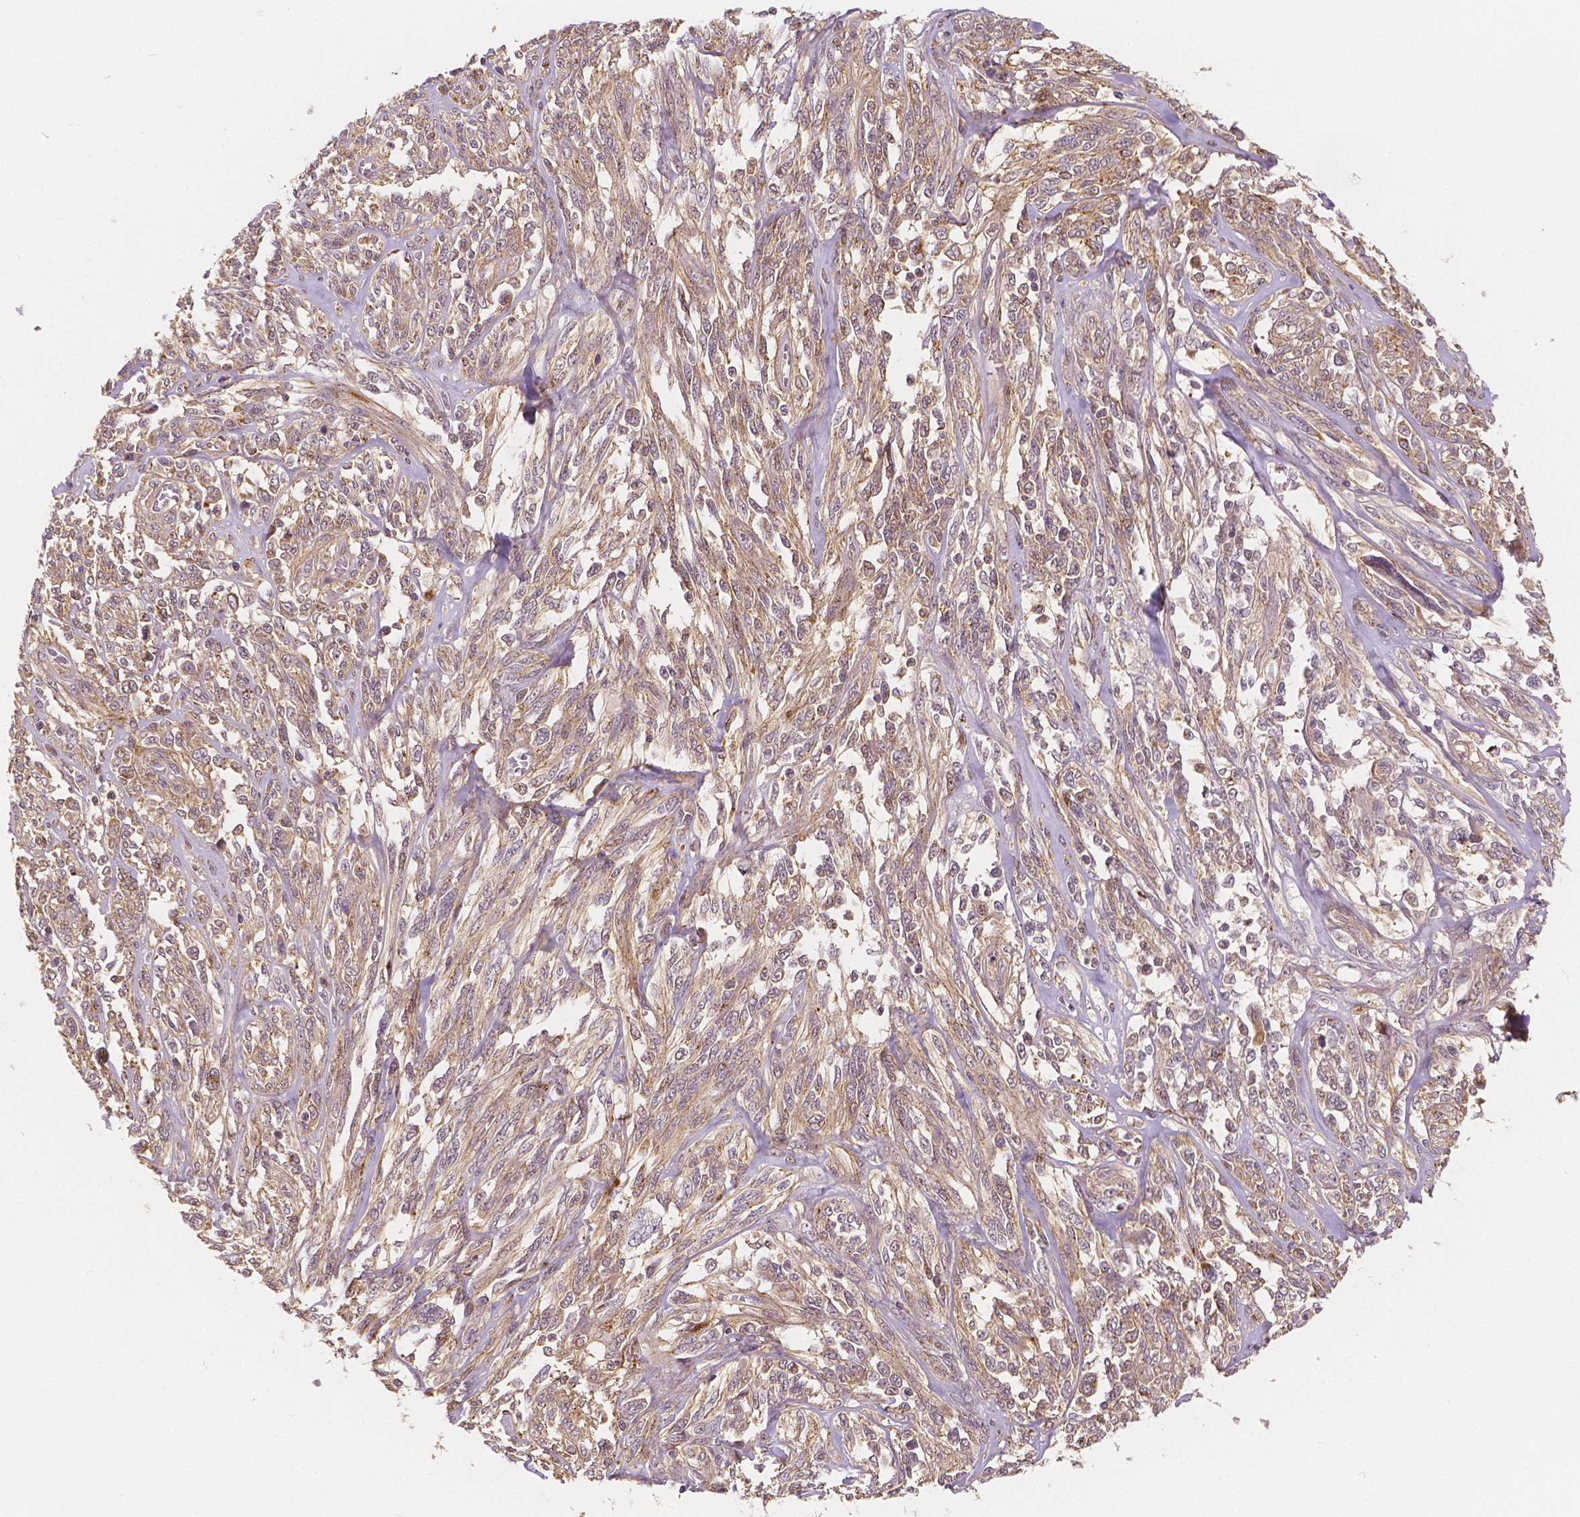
{"staining": {"intensity": "weak", "quantity": ">75%", "location": "cytoplasmic/membranous"}, "tissue": "melanoma", "cell_type": "Tumor cells", "image_type": "cancer", "snomed": [{"axis": "morphology", "description": "Malignant melanoma, NOS"}, {"axis": "topography", "description": "Skin"}], "caption": "This histopathology image shows immunohistochemistry staining of human malignant melanoma, with low weak cytoplasmic/membranous expression in about >75% of tumor cells.", "gene": "SNX12", "patient": {"sex": "female", "age": 91}}